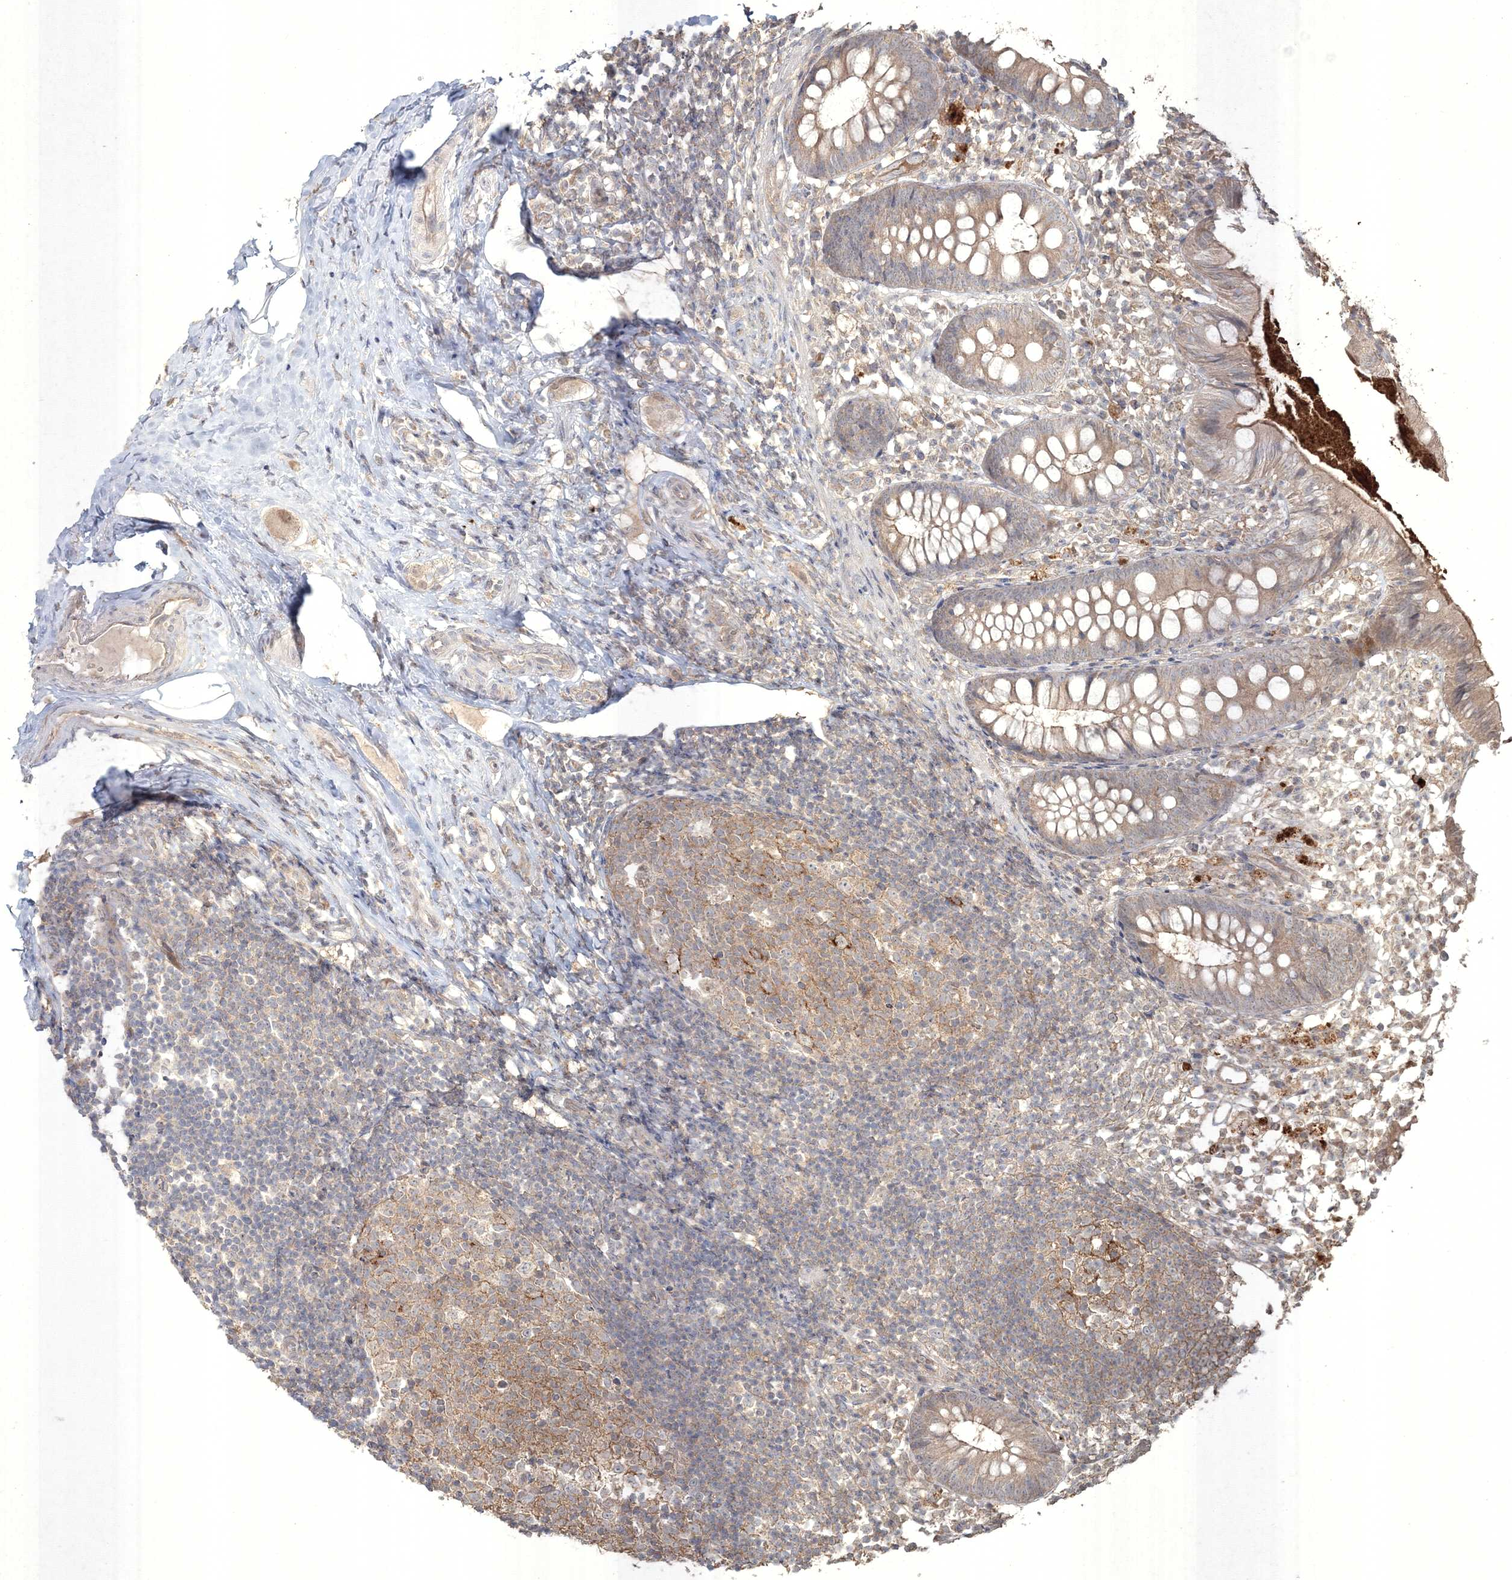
{"staining": {"intensity": "weak", "quantity": "25%-75%", "location": "cytoplasmic/membranous"}, "tissue": "appendix", "cell_type": "Glandular cells", "image_type": "normal", "snomed": [{"axis": "morphology", "description": "Normal tissue, NOS"}, {"axis": "topography", "description": "Appendix"}], "caption": "Immunohistochemical staining of normal appendix exhibits low levels of weak cytoplasmic/membranous staining in approximately 25%-75% of glandular cells.", "gene": "SPRY1", "patient": {"sex": "female", "age": 20}}